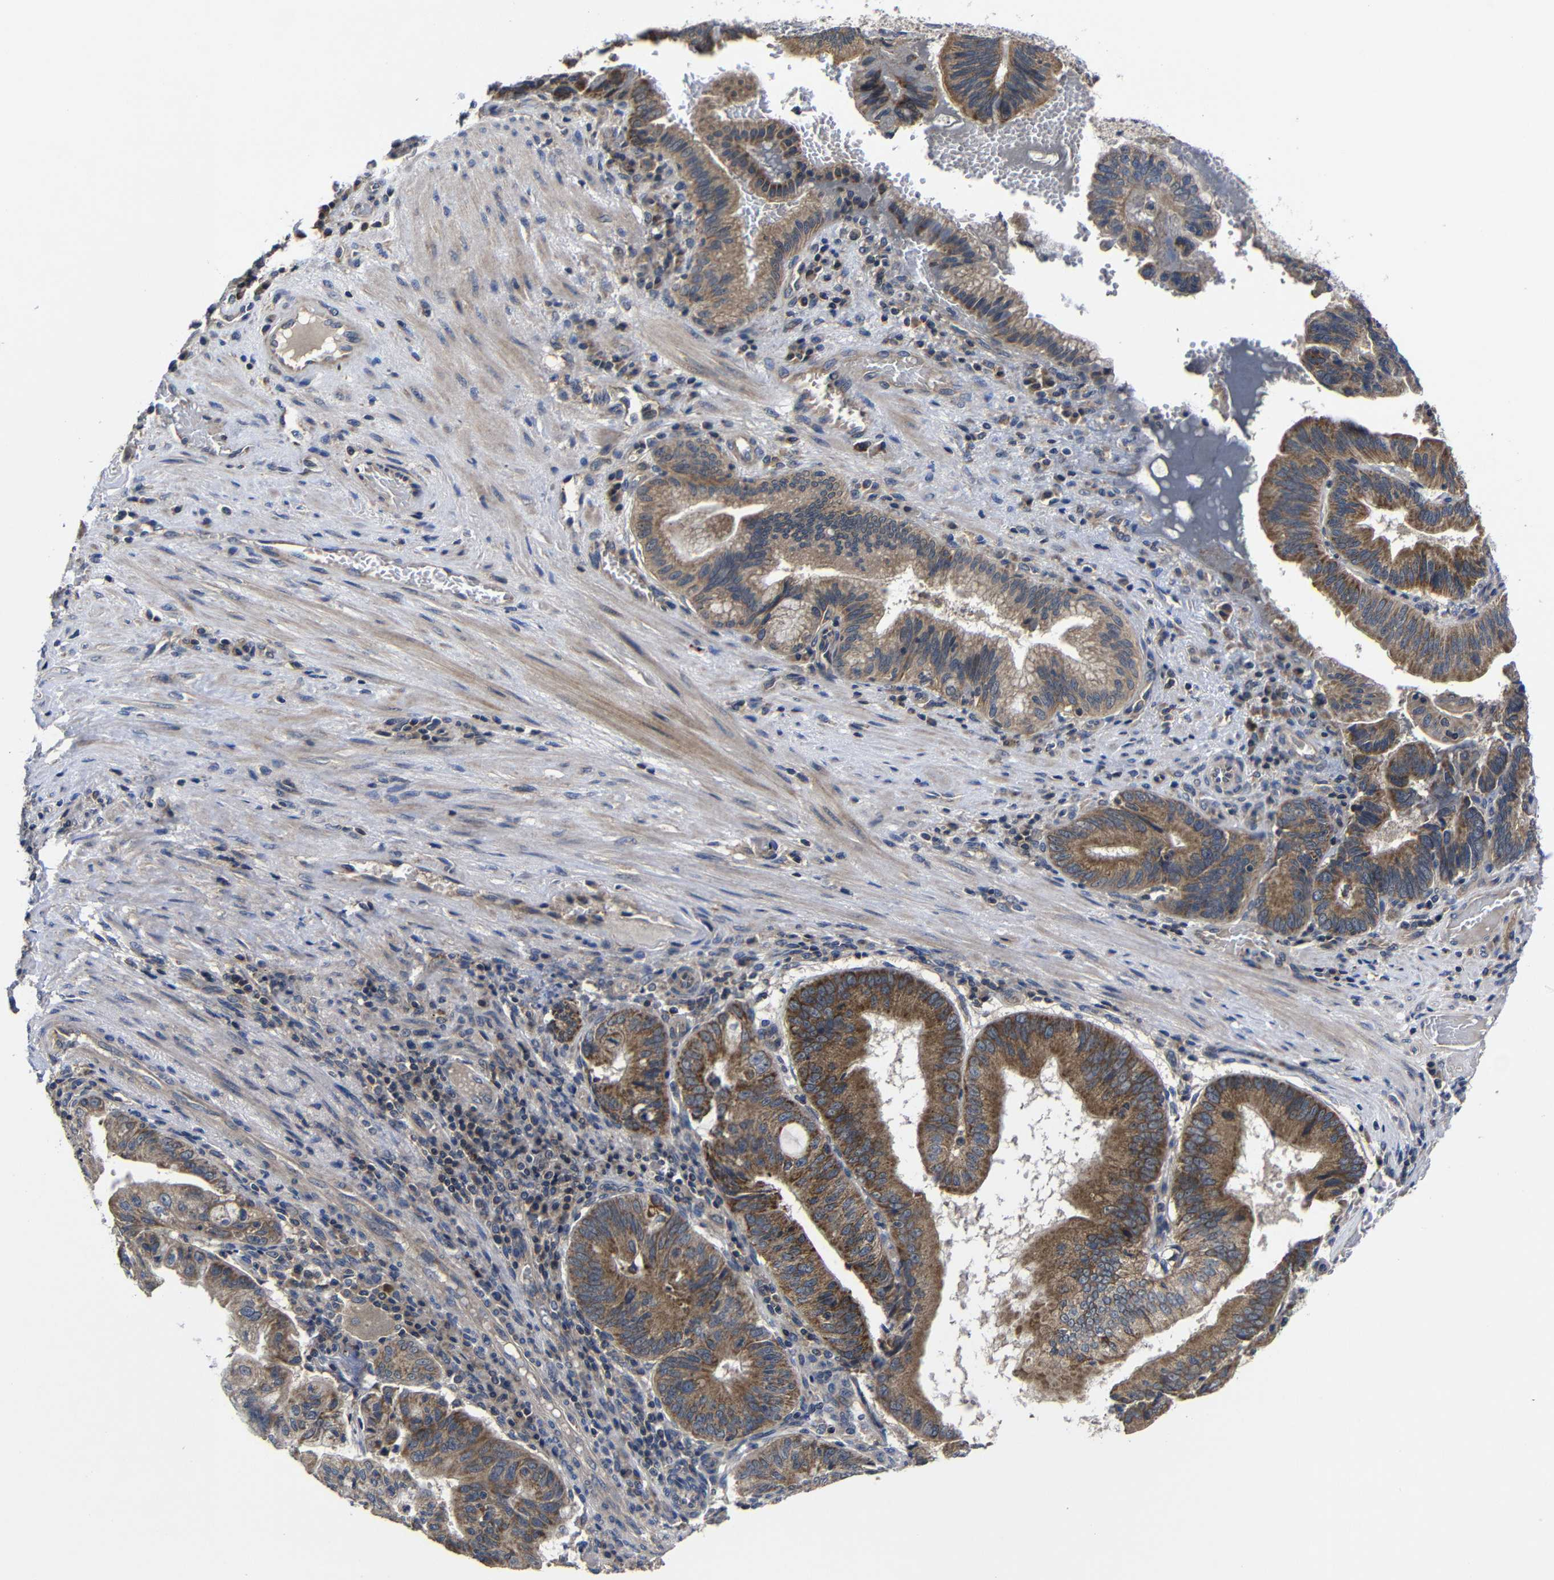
{"staining": {"intensity": "moderate", "quantity": ">75%", "location": "cytoplasmic/membranous"}, "tissue": "pancreatic cancer", "cell_type": "Tumor cells", "image_type": "cancer", "snomed": [{"axis": "morphology", "description": "Adenocarcinoma, NOS"}, {"axis": "topography", "description": "Pancreas"}], "caption": "Pancreatic cancer tissue displays moderate cytoplasmic/membranous staining in approximately >75% of tumor cells, visualized by immunohistochemistry.", "gene": "LPAR5", "patient": {"sex": "male", "age": 82}}